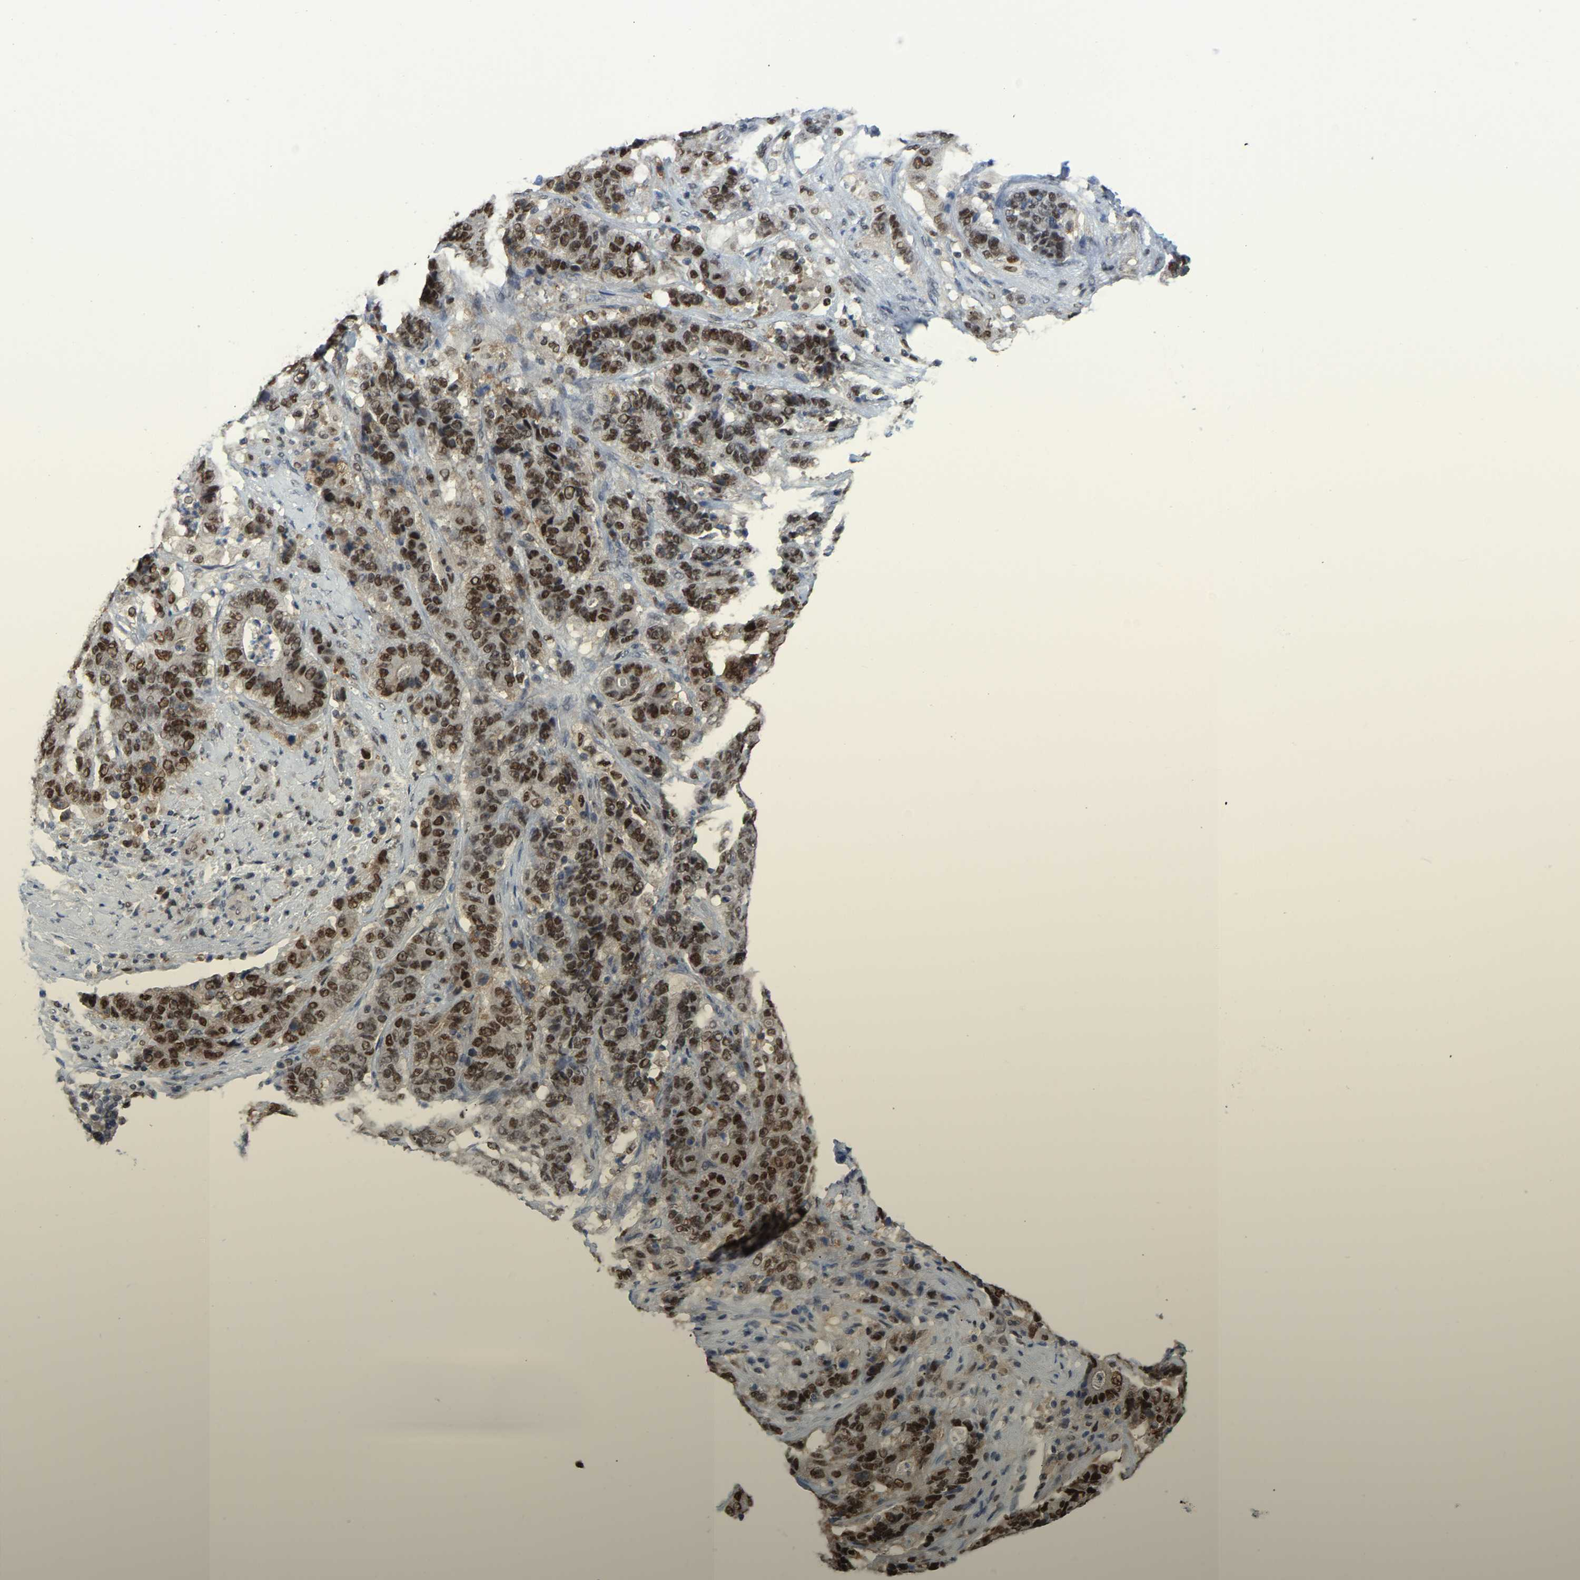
{"staining": {"intensity": "moderate", "quantity": ">75%", "location": "nuclear"}, "tissue": "stomach cancer", "cell_type": "Tumor cells", "image_type": "cancer", "snomed": [{"axis": "morphology", "description": "Adenocarcinoma, NOS"}, {"axis": "topography", "description": "Stomach"}], "caption": "Adenocarcinoma (stomach) tissue demonstrates moderate nuclear staining in about >75% of tumor cells The staining was performed using DAB, with brown indicating positive protein expression. Nuclei are stained blue with hematoxylin.", "gene": "KLRG2", "patient": {"sex": "female", "age": 73}}